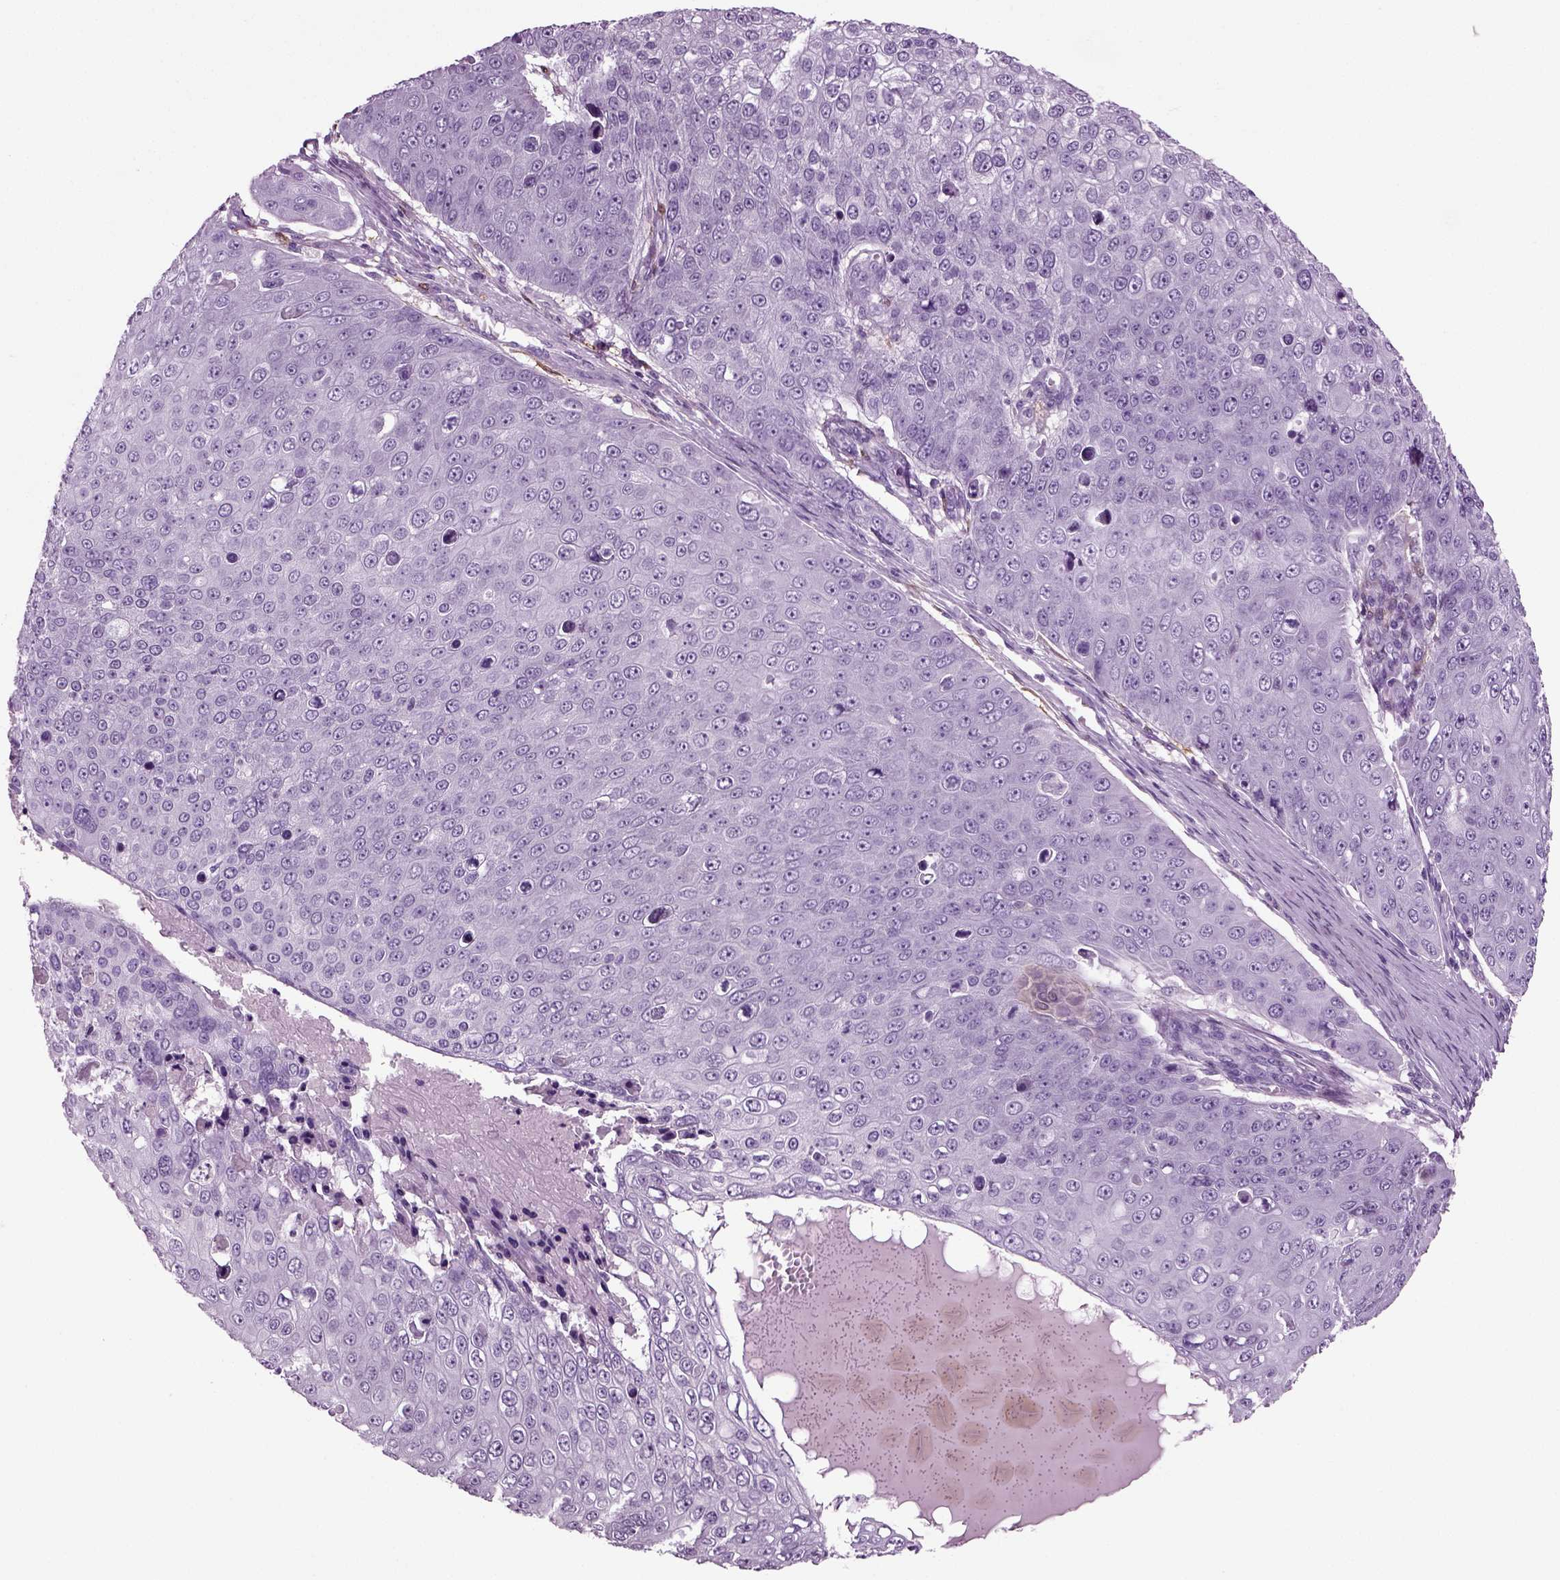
{"staining": {"intensity": "negative", "quantity": "none", "location": "none"}, "tissue": "skin cancer", "cell_type": "Tumor cells", "image_type": "cancer", "snomed": [{"axis": "morphology", "description": "Squamous cell carcinoma, NOS"}, {"axis": "topography", "description": "Skin"}], "caption": "This is a micrograph of immunohistochemistry (IHC) staining of skin squamous cell carcinoma, which shows no staining in tumor cells.", "gene": "CRABP1", "patient": {"sex": "male", "age": 71}}